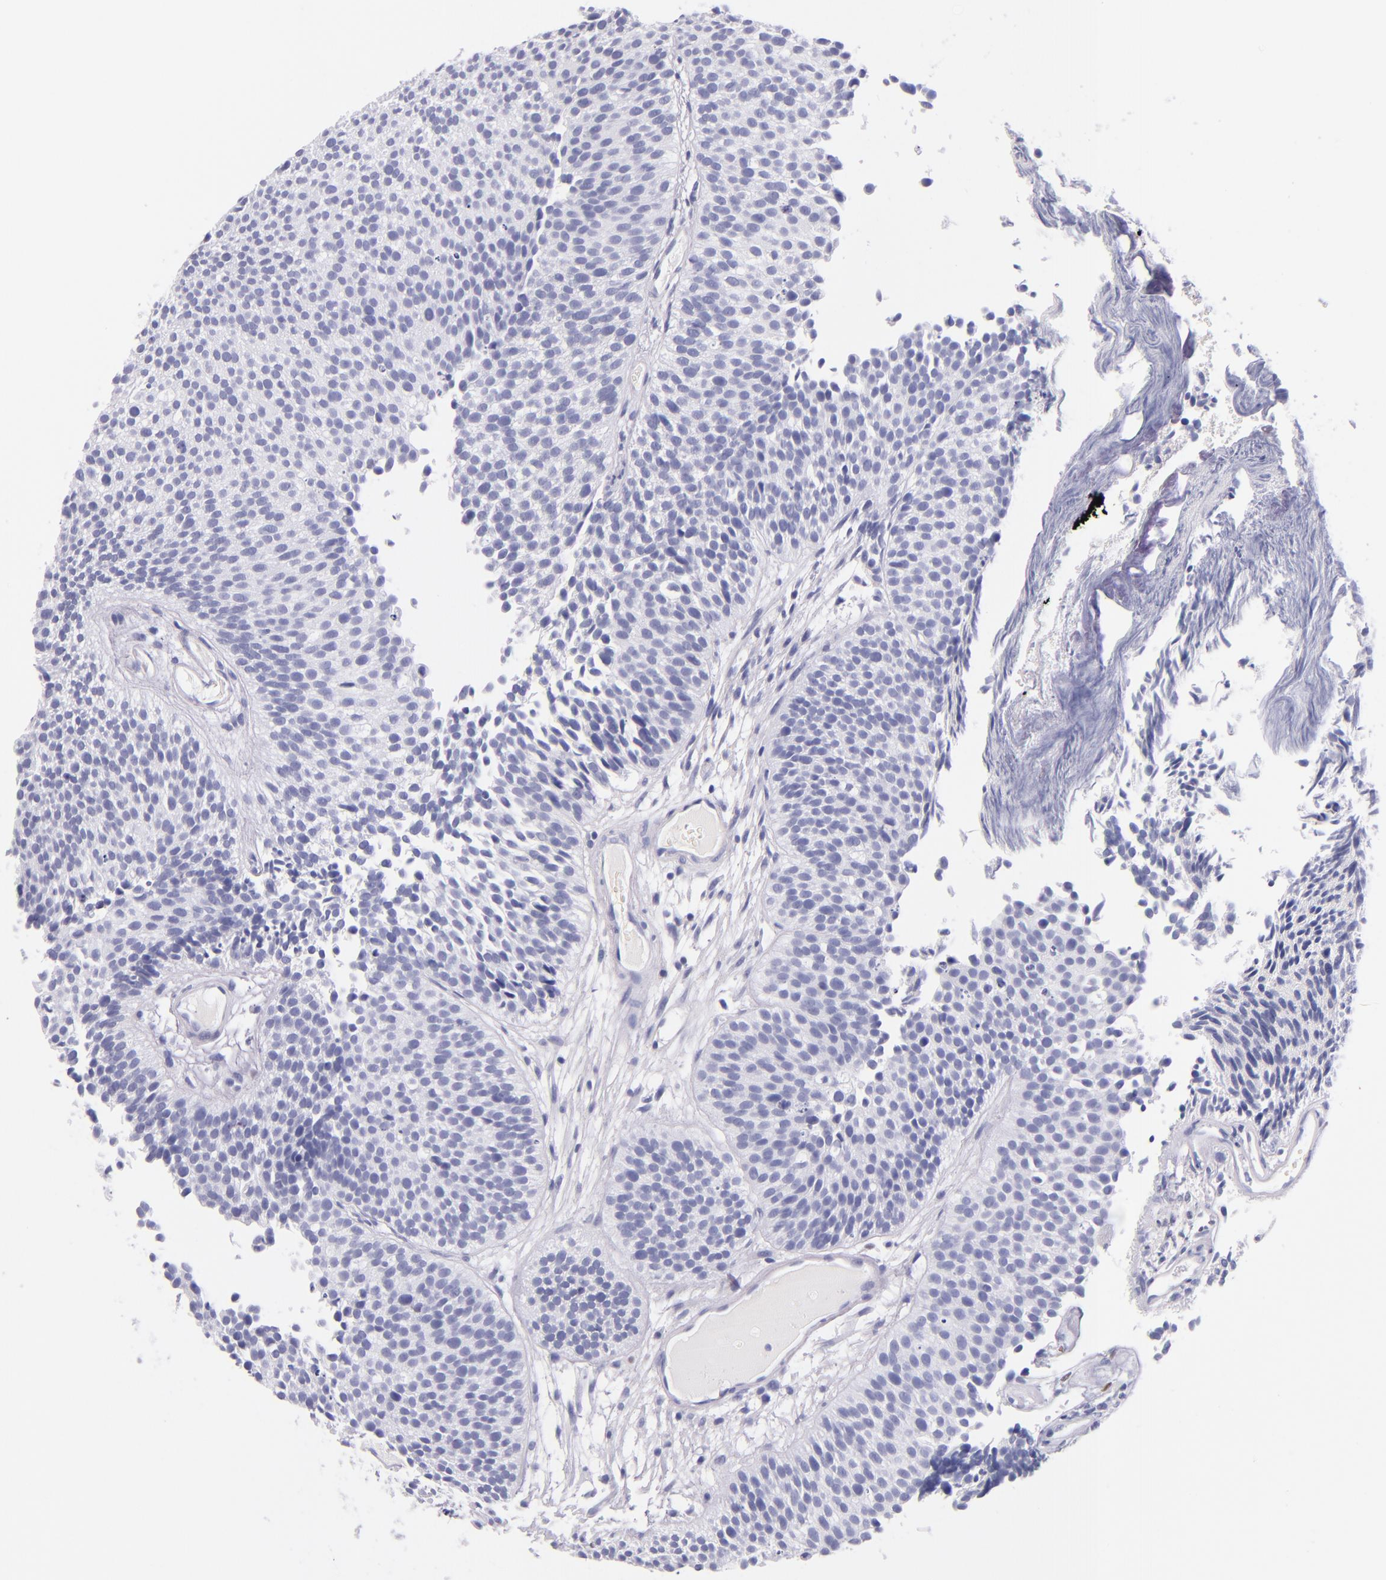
{"staining": {"intensity": "negative", "quantity": "none", "location": "none"}, "tissue": "urothelial cancer", "cell_type": "Tumor cells", "image_type": "cancer", "snomed": [{"axis": "morphology", "description": "Urothelial carcinoma, Low grade"}, {"axis": "topography", "description": "Urinary bladder"}], "caption": "Tumor cells are negative for protein expression in human urothelial cancer.", "gene": "IRF4", "patient": {"sex": "male", "age": 84}}